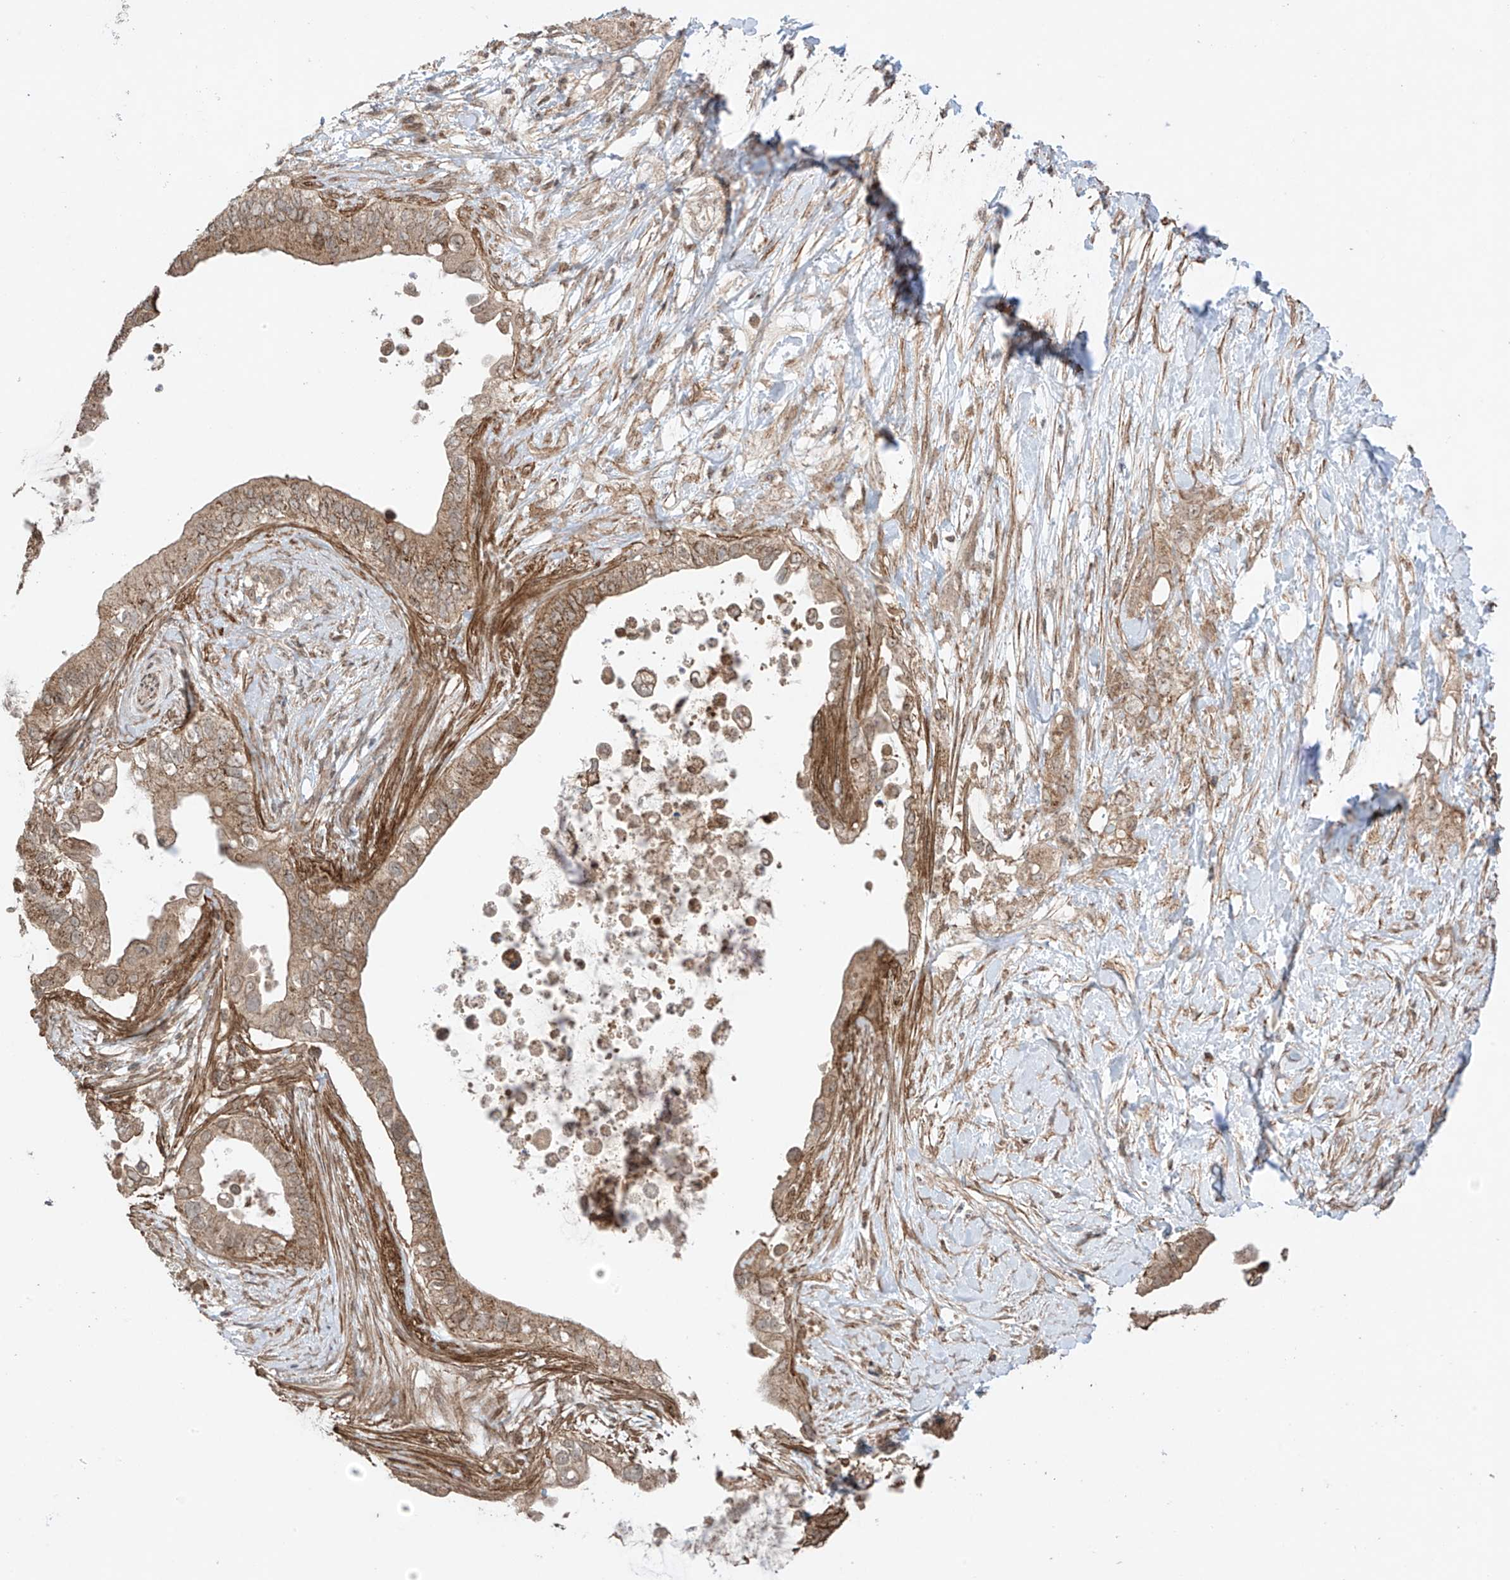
{"staining": {"intensity": "moderate", "quantity": ">75%", "location": "cytoplasmic/membranous"}, "tissue": "pancreatic cancer", "cell_type": "Tumor cells", "image_type": "cancer", "snomed": [{"axis": "morphology", "description": "Adenocarcinoma, NOS"}, {"axis": "topography", "description": "Pancreas"}], "caption": "A histopathology image showing moderate cytoplasmic/membranous positivity in approximately >75% of tumor cells in adenocarcinoma (pancreatic), as visualized by brown immunohistochemical staining.", "gene": "ABCD1", "patient": {"sex": "female", "age": 56}}